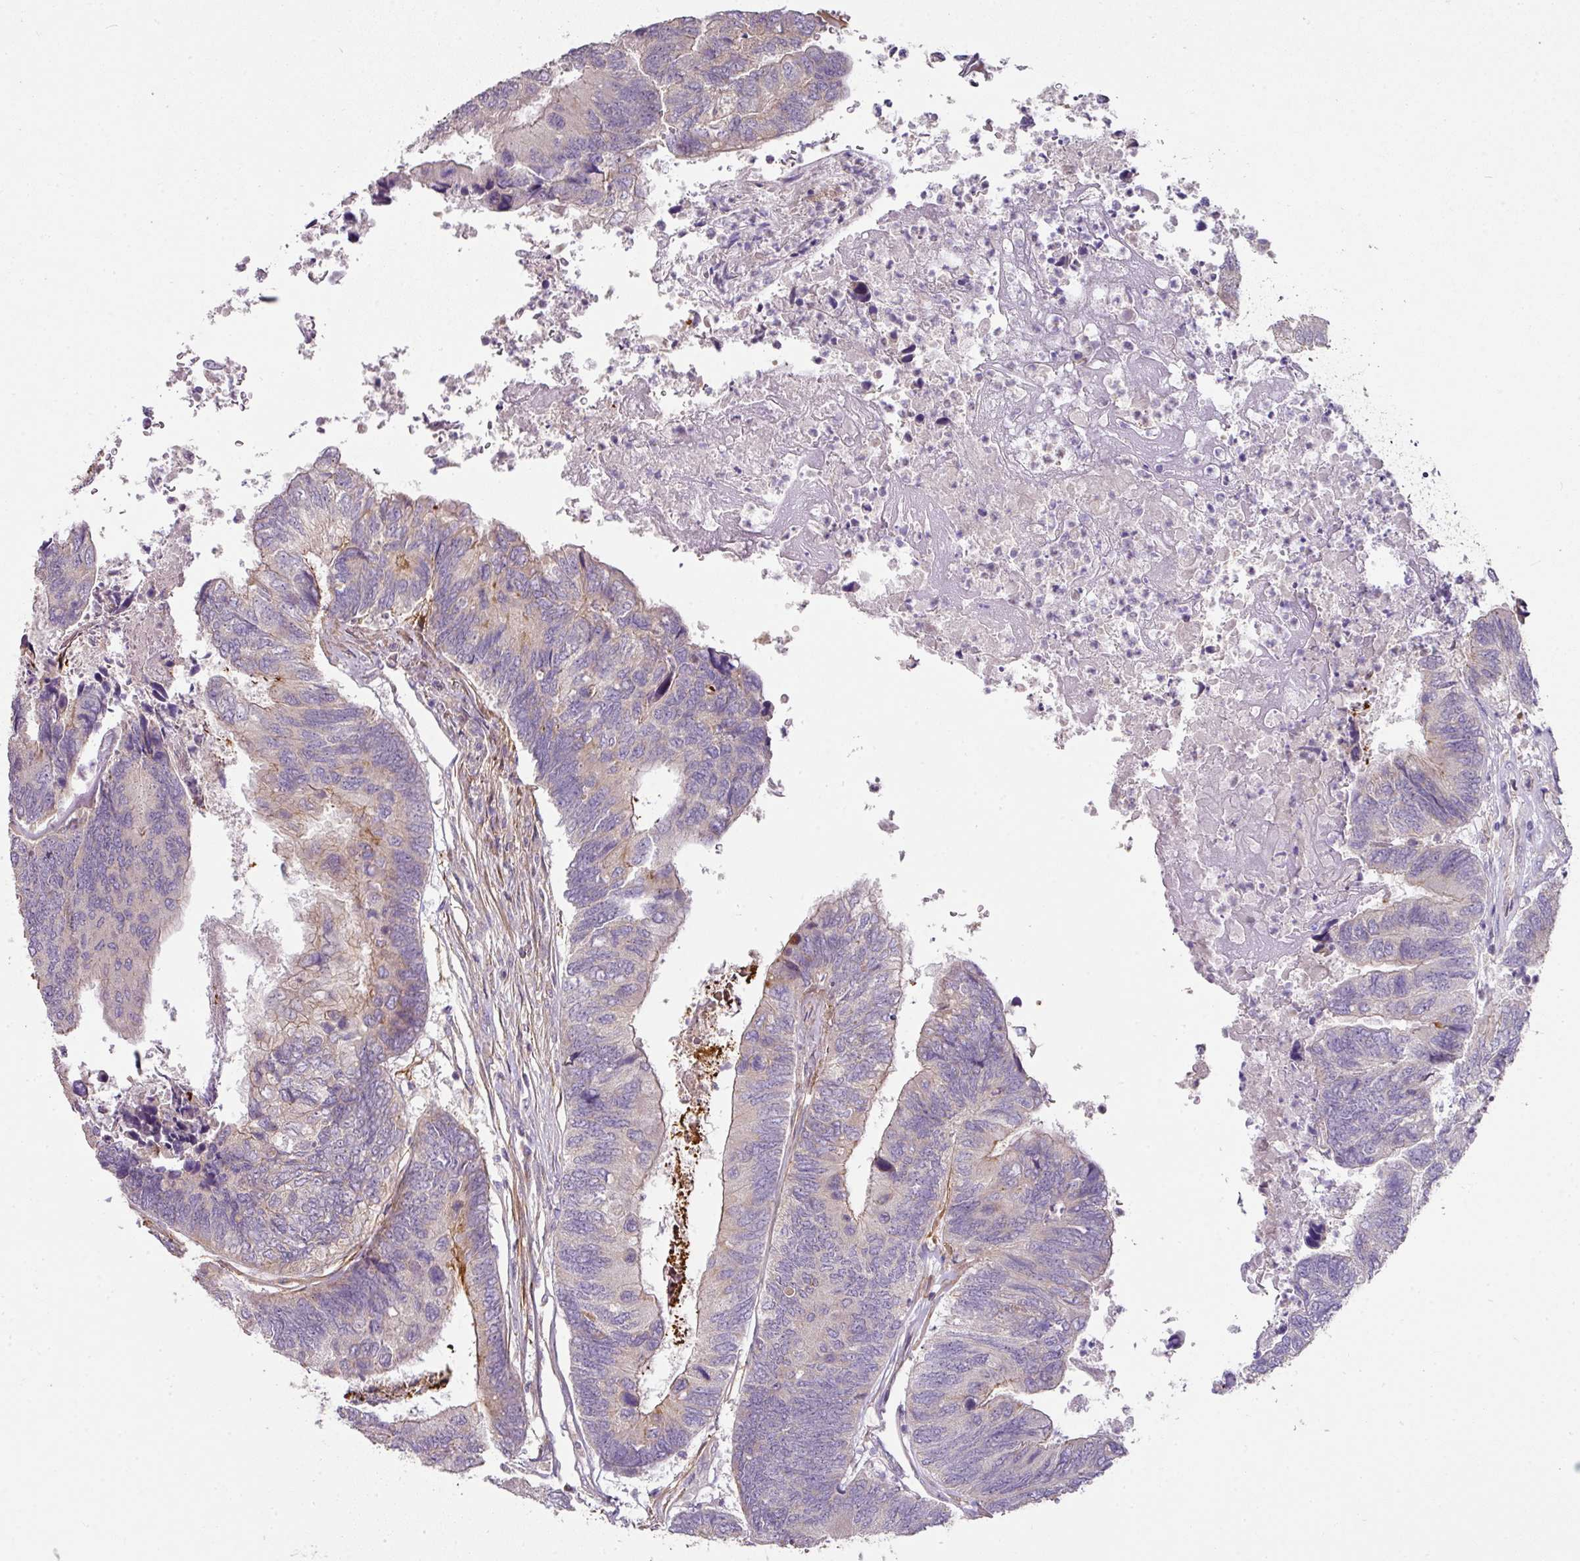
{"staining": {"intensity": "weak", "quantity": "25%-75%", "location": "cytoplasmic/membranous"}, "tissue": "colorectal cancer", "cell_type": "Tumor cells", "image_type": "cancer", "snomed": [{"axis": "morphology", "description": "Adenocarcinoma, NOS"}, {"axis": "topography", "description": "Colon"}], "caption": "Immunohistochemistry photomicrograph of neoplastic tissue: colorectal cancer (adenocarcinoma) stained using immunohistochemistry demonstrates low levels of weak protein expression localized specifically in the cytoplasmic/membranous of tumor cells, appearing as a cytoplasmic/membranous brown color.", "gene": "STK35", "patient": {"sex": "female", "age": 67}}